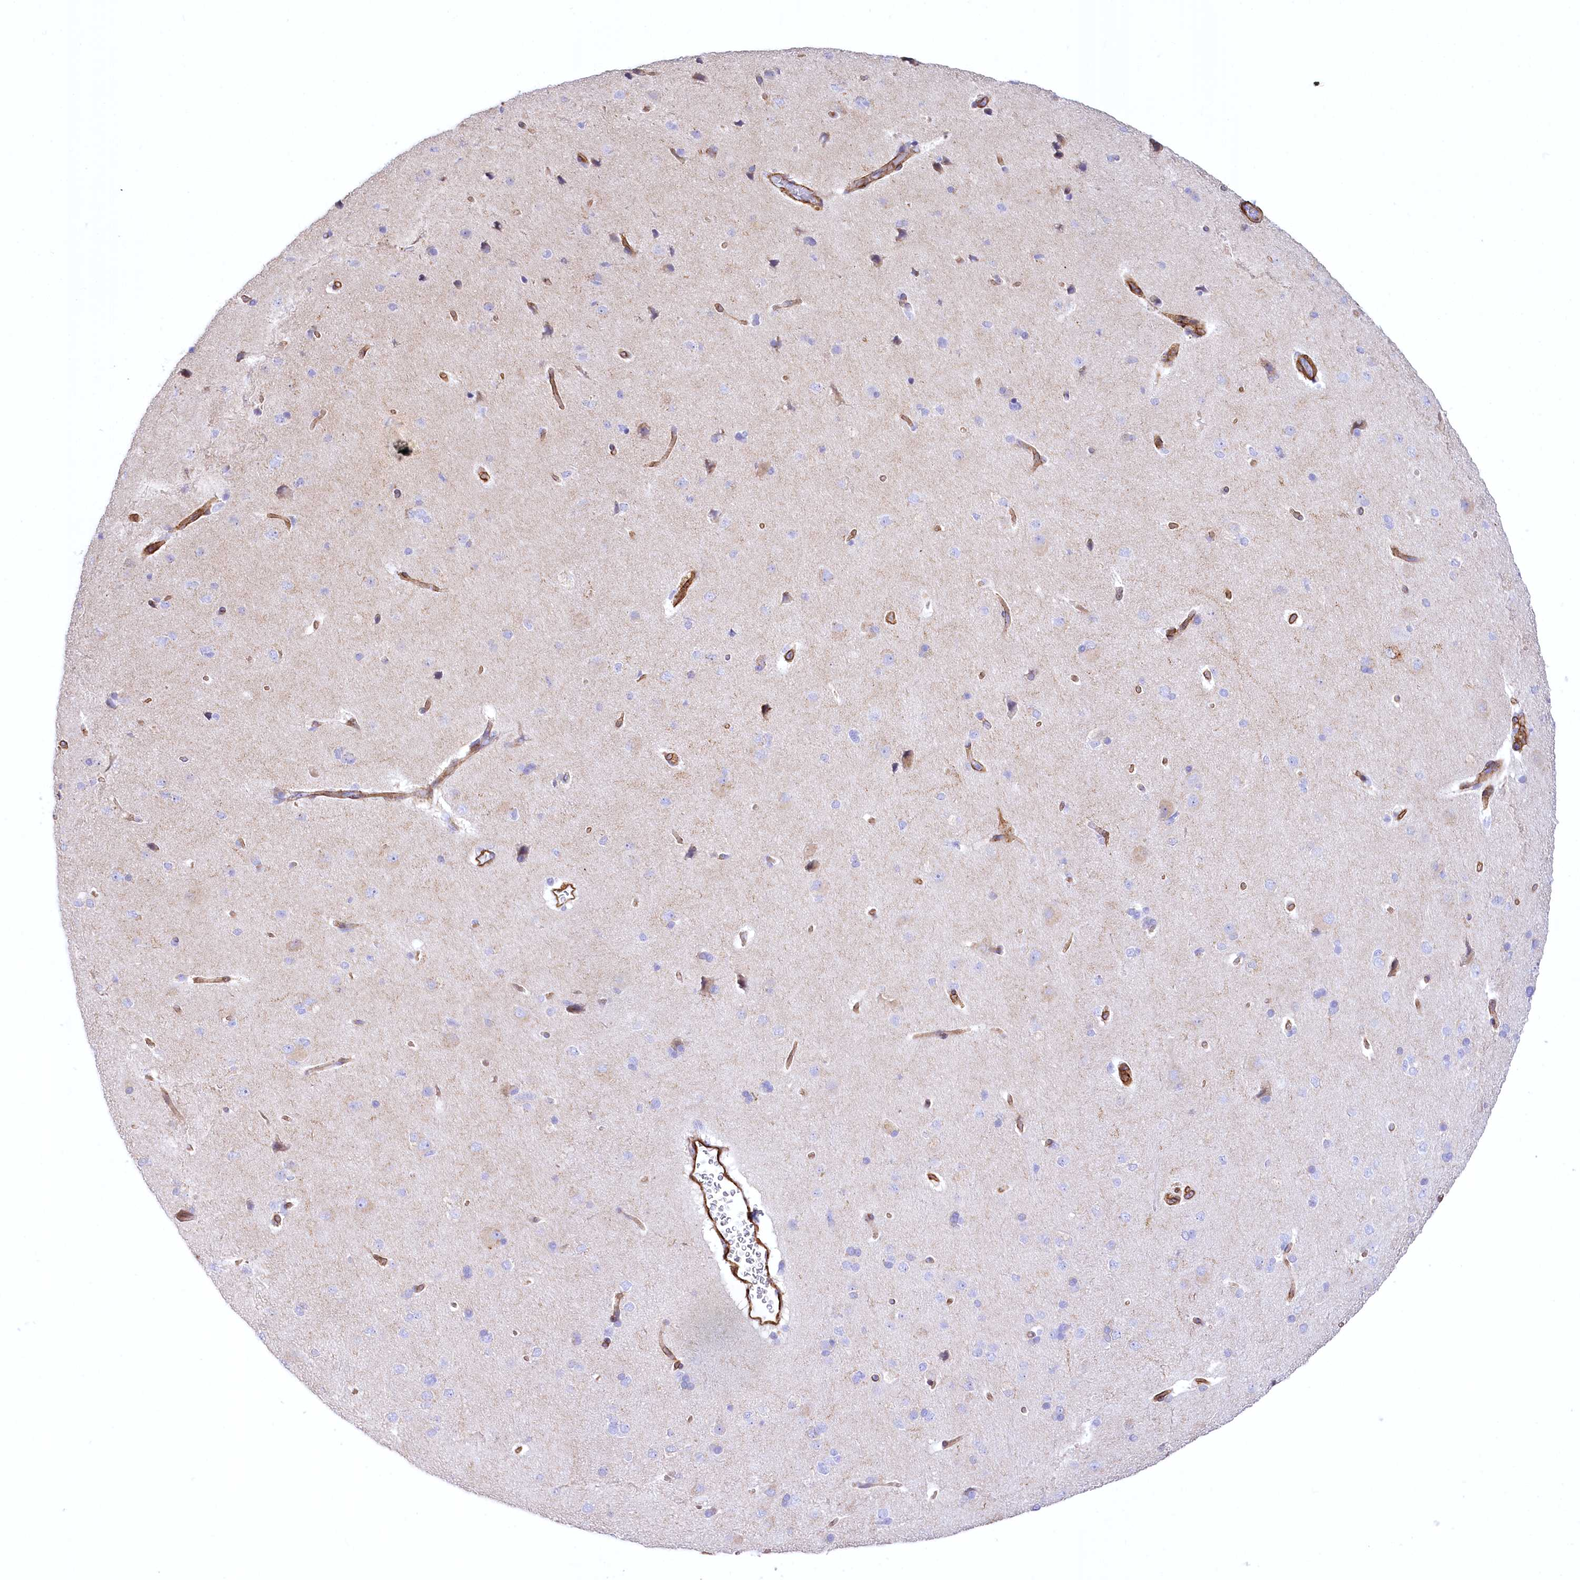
{"staining": {"intensity": "strong", "quantity": "25%-75%", "location": "cytoplasmic/membranous"}, "tissue": "cerebral cortex", "cell_type": "Endothelial cells", "image_type": "normal", "snomed": [{"axis": "morphology", "description": "Normal tissue, NOS"}, {"axis": "topography", "description": "Cerebral cortex"}], "caption": "Cerebral cortex stained with a brown dye displays strong cytoplasmic/membranous positive expression in approximately 25%-75% of endothelial cells.", "gene": "SYNPO2", "patient": {"sex": "male", "age": 62}}